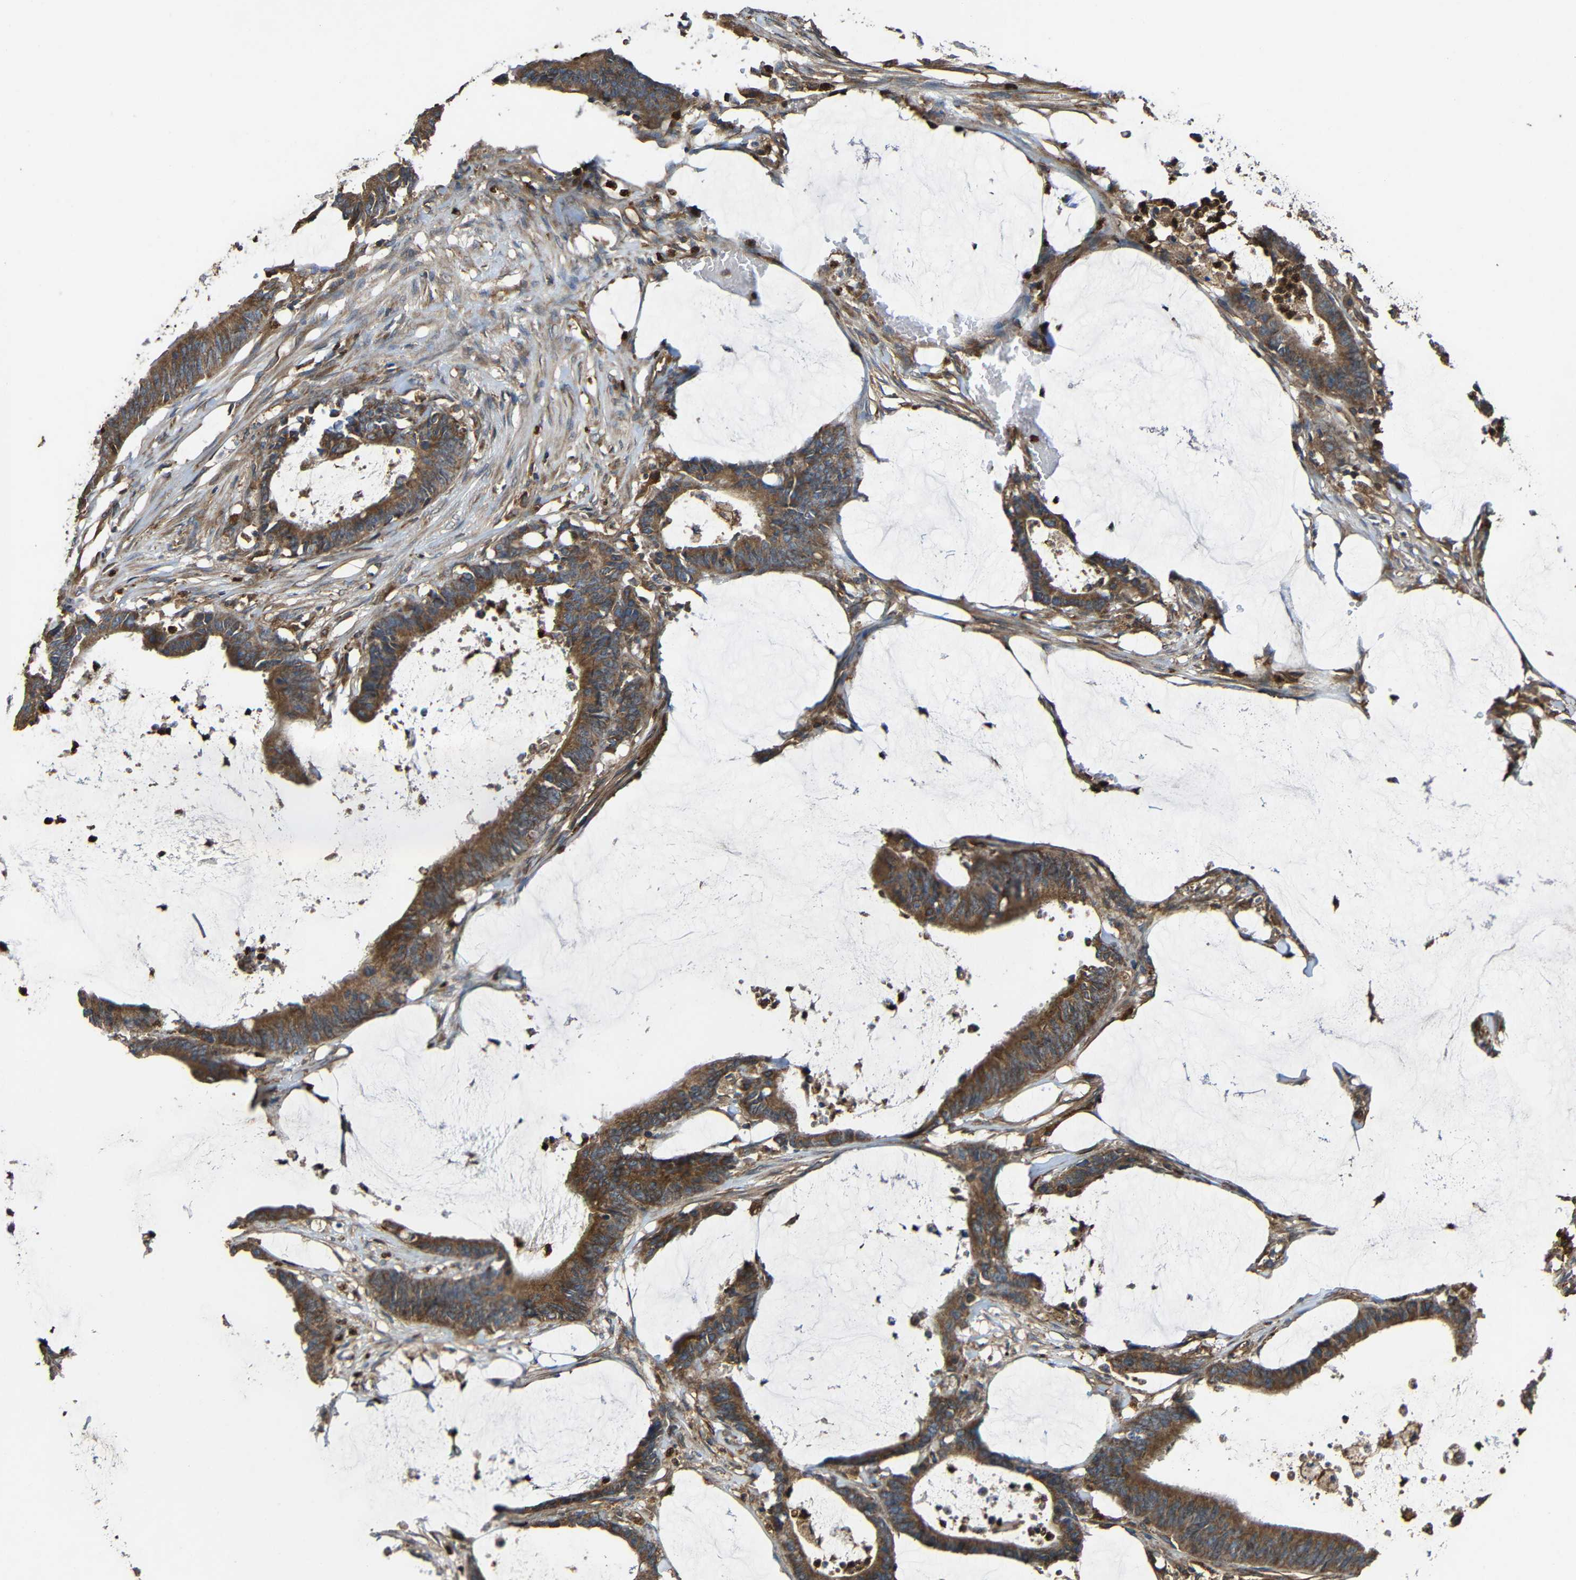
{"staining": {"intensity": "moderate", "quantity": ">75%", "location": "cytoplasmic/membranous"}, "tissue": "colorectal cancer", "cell_type": "Tumor cells", "image_type": "cancer", "snomed": [{"axis": "morphology", "description": "Adenocarcinoma, NOS"}, {"axis": "topography", "description": "Rectum"}], "caption": "Immunohistochemical staining of adenocarcinoma (colorectal) demonstrates medium levels of moderate cytoplasmic/membranous protein positivity in approximately >75% of tumor cells. (DAB IHC, brown staining for protein, blue staining for nuclei).", "gene": "TREM2", "patient": {"sex": "female", "age": 66}}